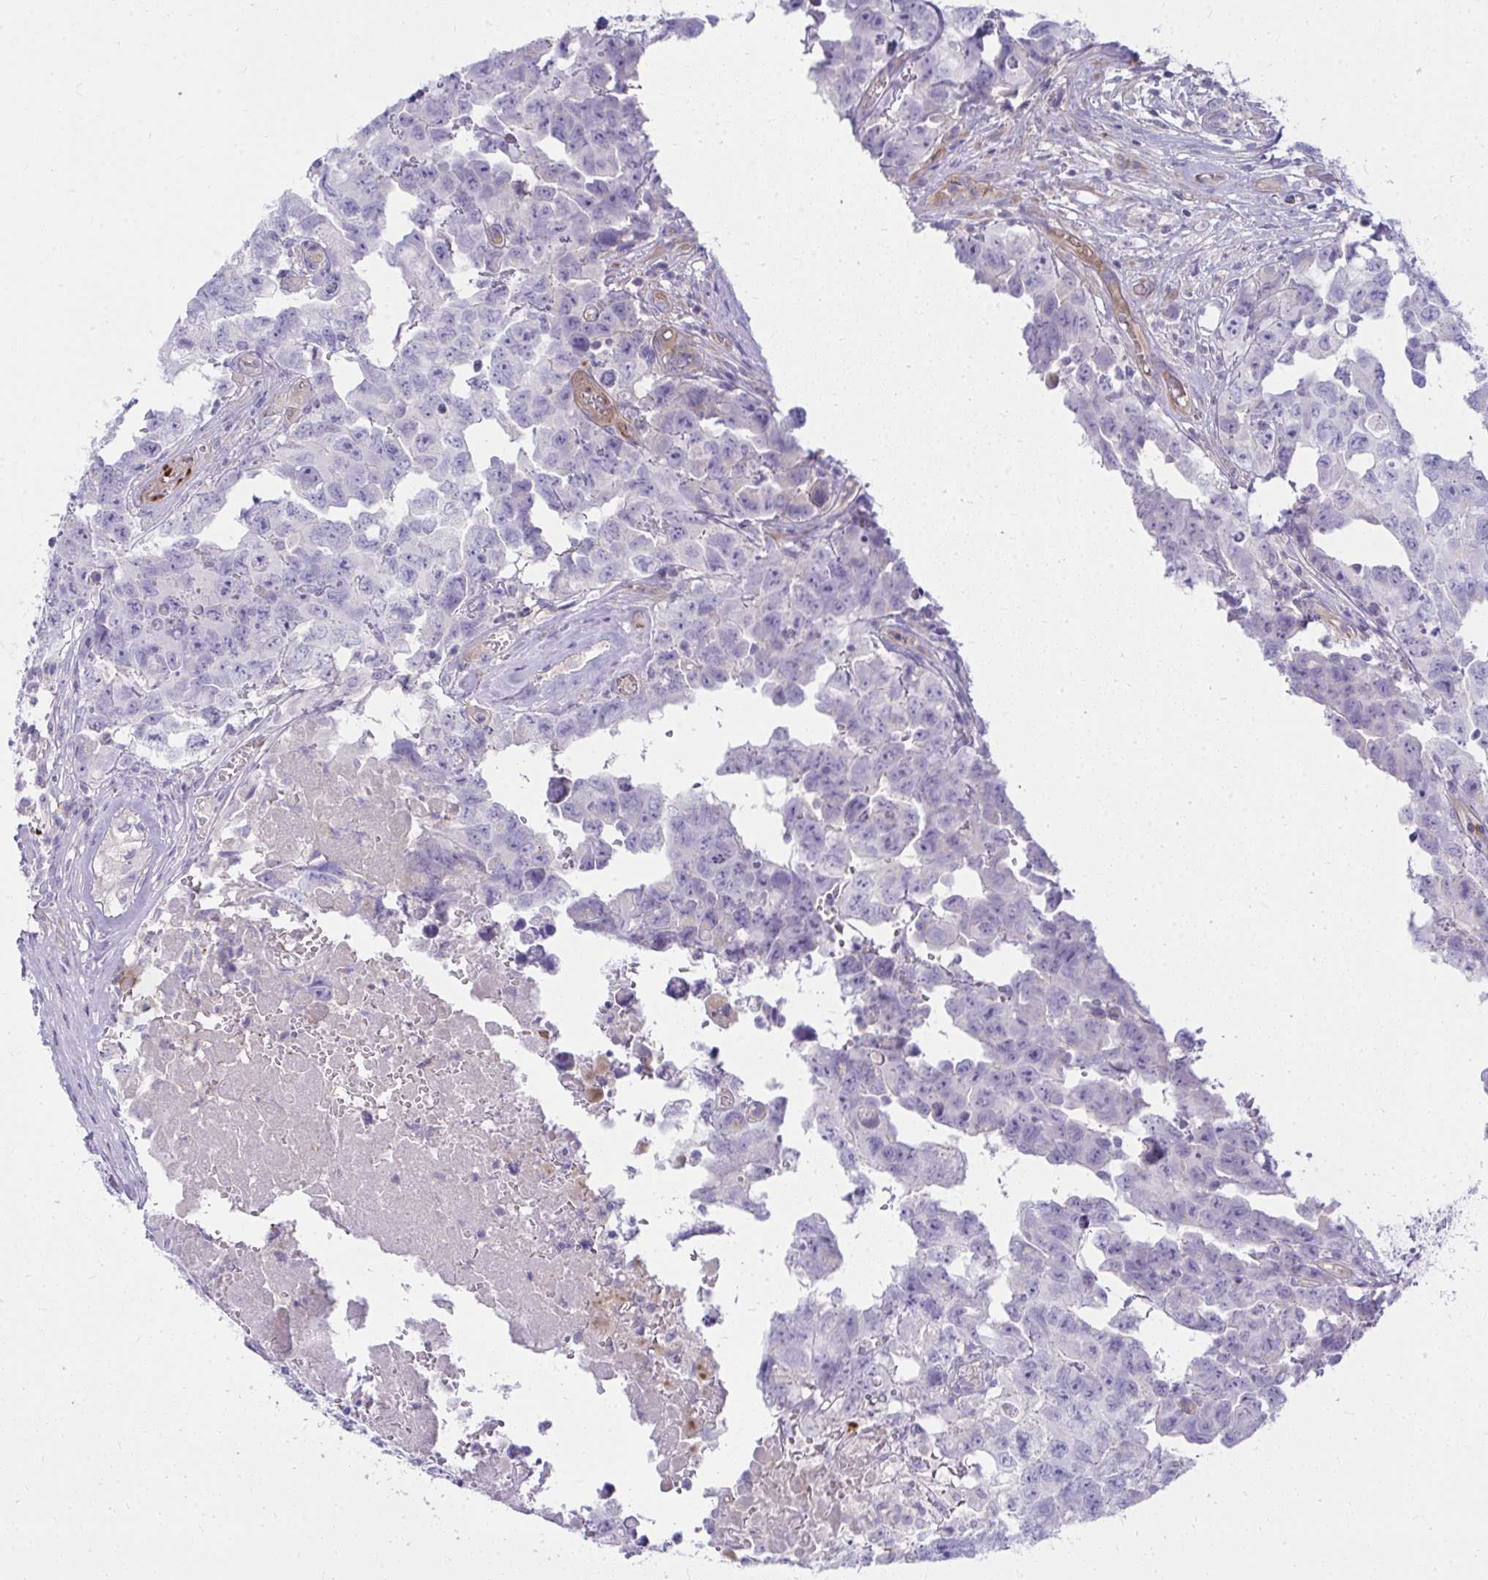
{"staining": {"intensity": "negative", "quantity": "none", "location": "none"}, "tissue": "testis cancer", "cell_type": "Tumor cells", "image_type": "cancer", "snomed": [{"axis": "morphology", "description": "Carcinoma, Embryonal, NOS"}, {"axis": "topography", "description": "Testis"}], "caption": "Micrograph shows no protein positivity in tumor cells of testis cancer (embryonal carcinoma) tissue.", "gene": "LRRC36", "patient": {"sex": "male", "age": 22}}